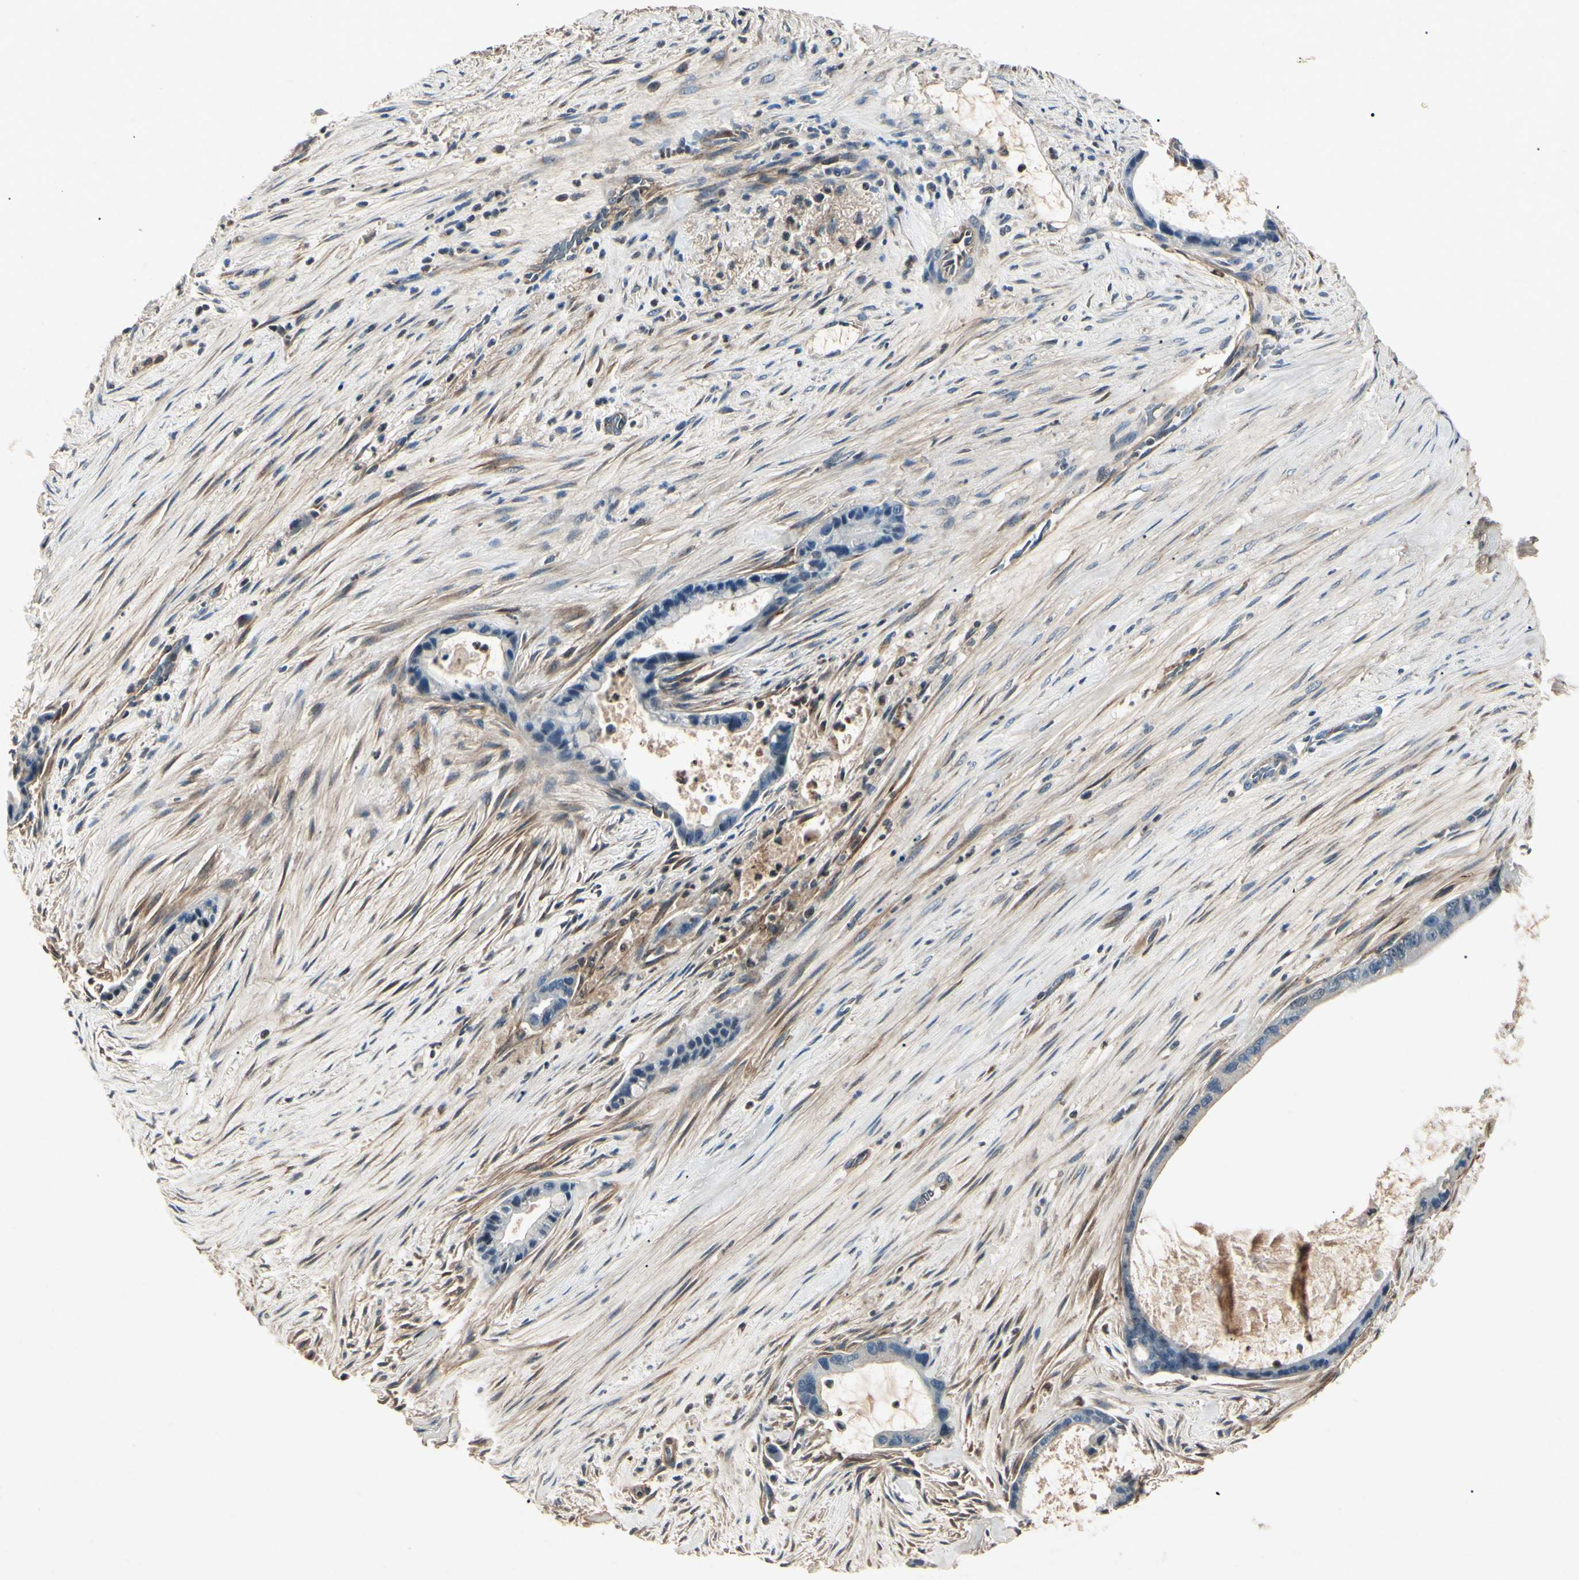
{"staining": {"intensity": "negative", "quantity": "none", "location": "none"}, "tissue": "liver cancer", "cell_type": "Tumor cells", "image_type": "cancer", "snomed": [{"axis": "morphology", "description": "Cholangiocarcinoma"}, {"axis": "topography", "description": "Liver"}], "caption": "Immunohistochemistry image of neoplastic tissue: human cholangiocarcinoma (liver) stained with DAB demonstrates no significant protein positivity in tumor cells.", "gene": "AEBP1", "patient": {"sex": "female", "age": 55}}